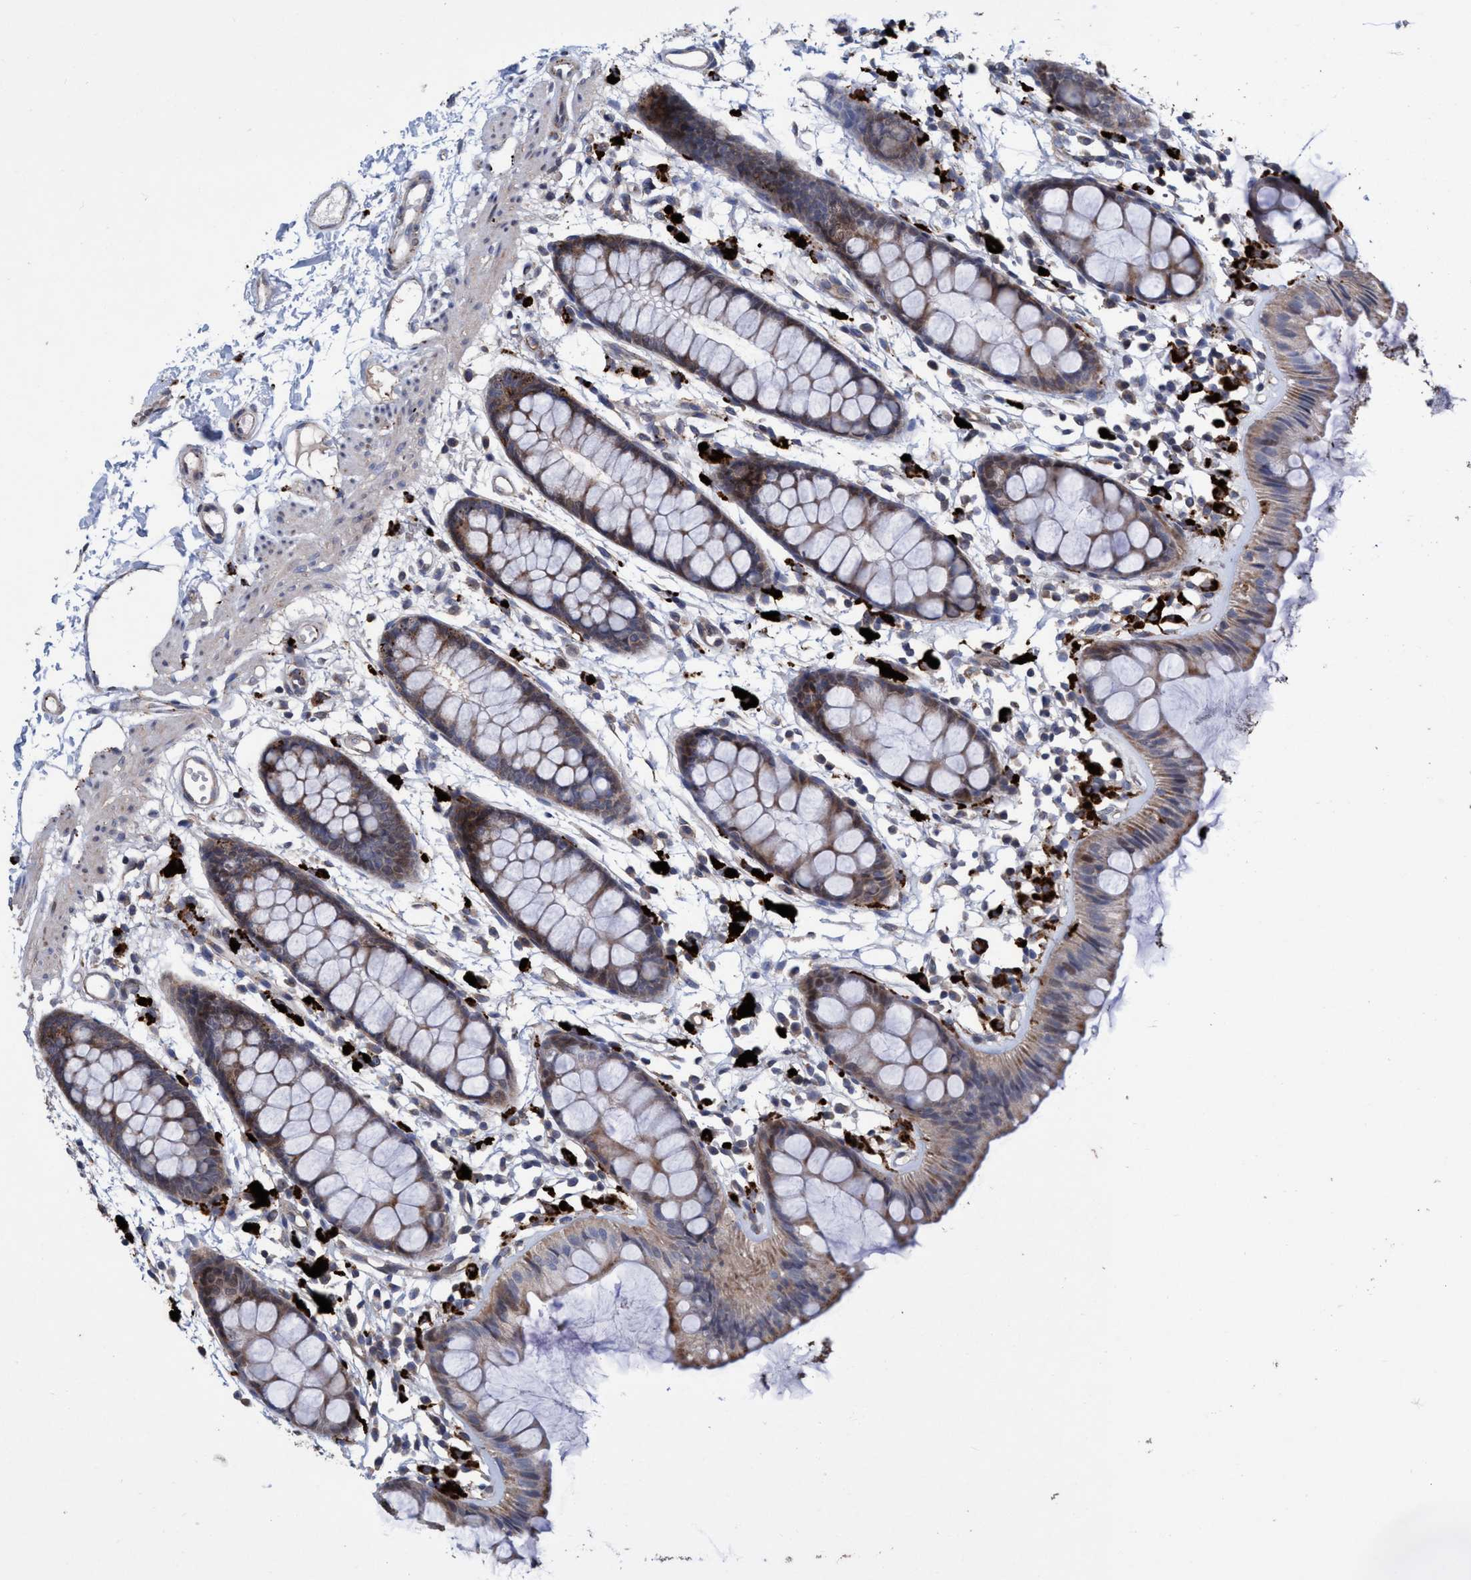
{"staining": {"intensity": "moderate", "quantity": ">75%", "location": "cytoplasmic/membranous,nuclear"}, "tissue": "rectum", "cell_type": "Glandular cells", "image_type": "normal", "snomed": [{"axis": "morphology", "description": "Normal tissue, NOS"}, {"axis": "topography", "description": "Rectum"}], "caption": "Immunohistochemistry of benign human rectum shows medium levels of moderate cytoplasmic/membranous,nuclear staining in approximately >75% of glandular cells. Using DAB (3,3'-diaminobenzidine) (brown) and hematoxylin (blue) stains, captured at high magnification using brightfield microscopy.", "gene": "BBS9", "patient": {"sex": "female", "age": 66}}